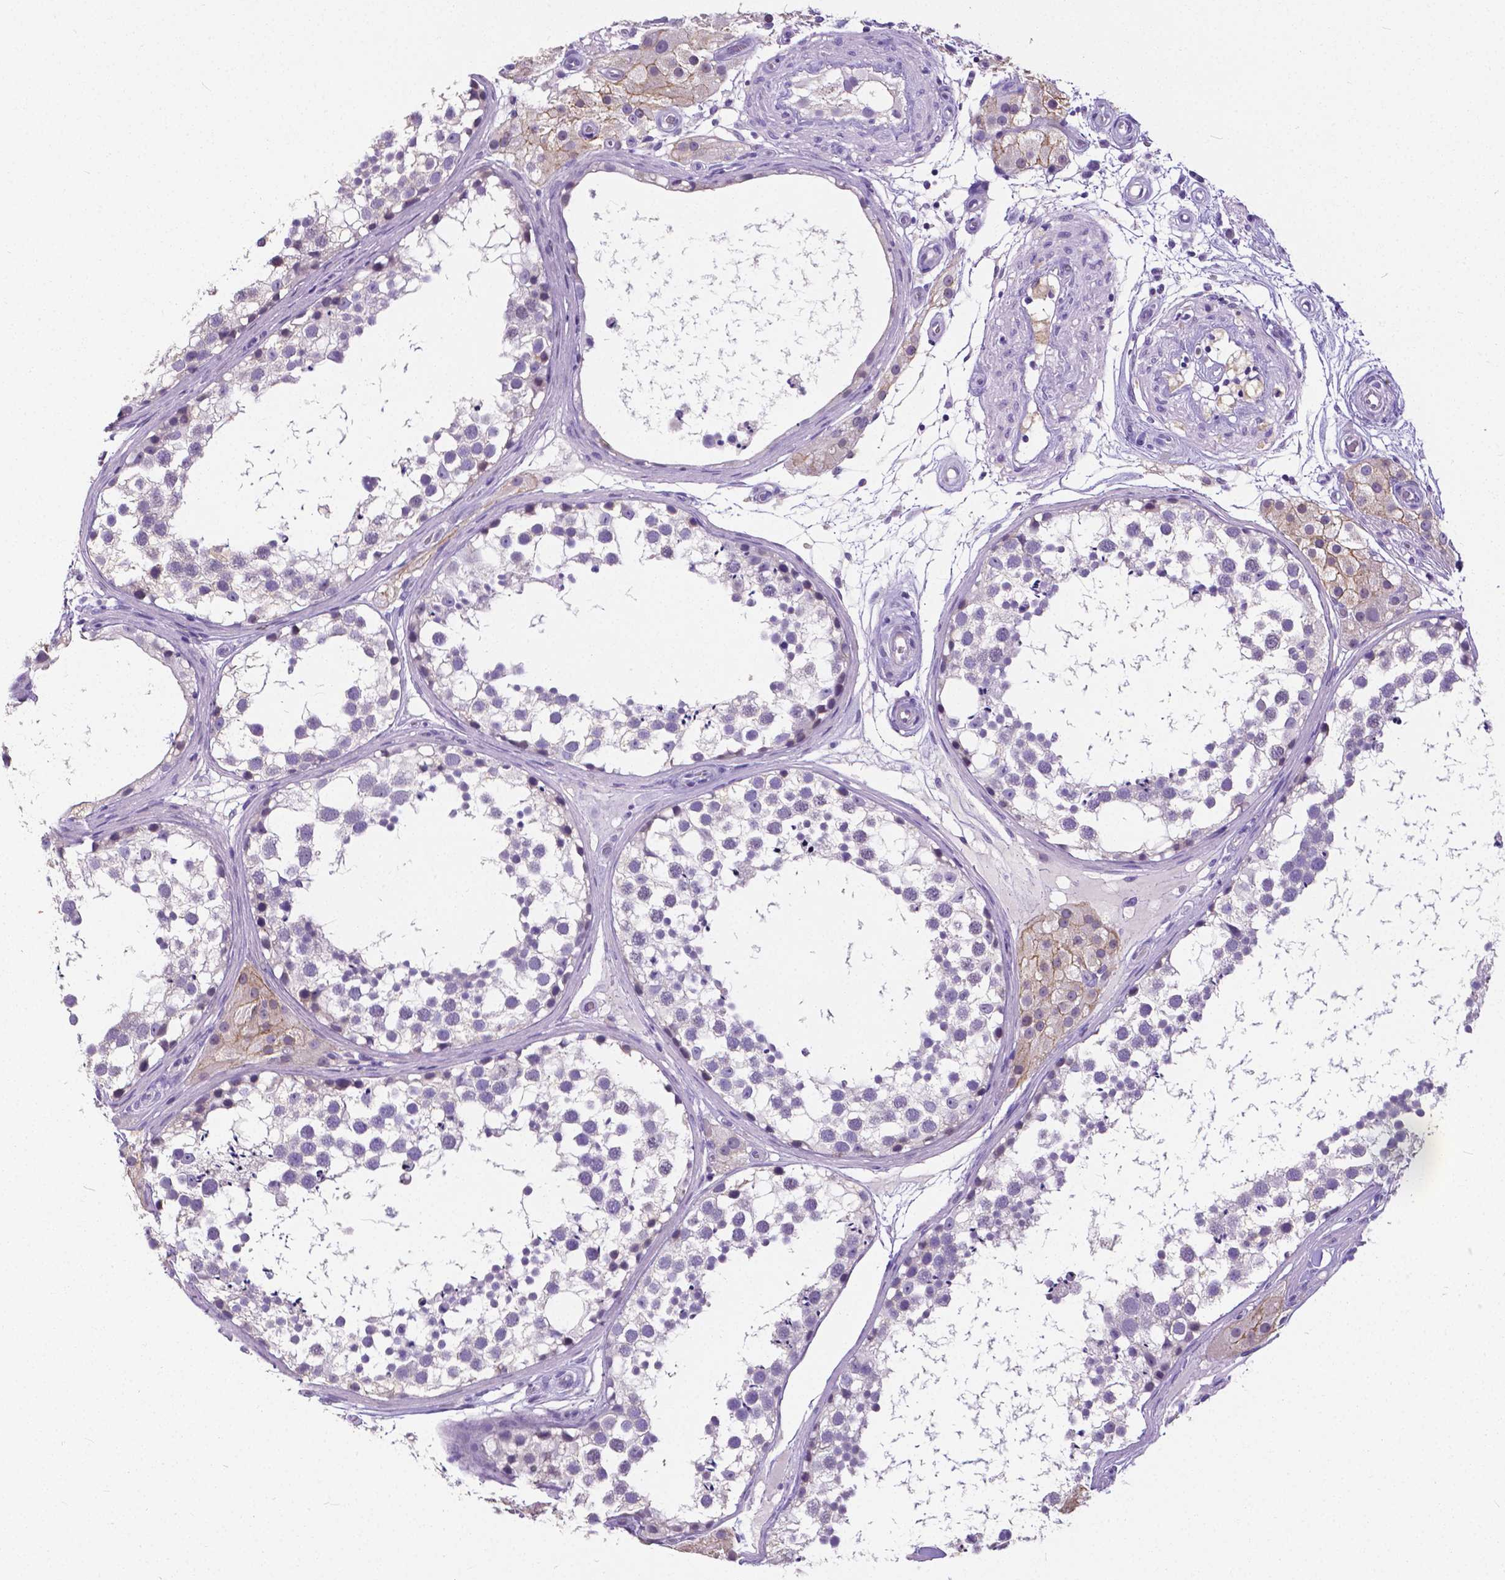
{"staining": {"intensity": "negative", "quantity": "none", "location": "none"}, "tissue": "testis", "cell_type": "Cells in seminiferous ducts", "image_type": "normal", "snomed": [{"axis": "morphology", "description": "Normal tissue, NOS"}, {"axis": "morphology", "description": "Seminoma, NOS"}, {"axis": "topography", "description": "Testis"}], "caption": "The histopathology image exhibits no significant expression in cells in seminiferous ducts of testis. (Stains: DAB (3,3'-diaminobenzidine) immunohistochemistry with hematoxylin counter stain, Microscopy: brightfield microscopy at high magnification).", "gene": "OCLN", "patient": {"sex": "male", "age": 65}}